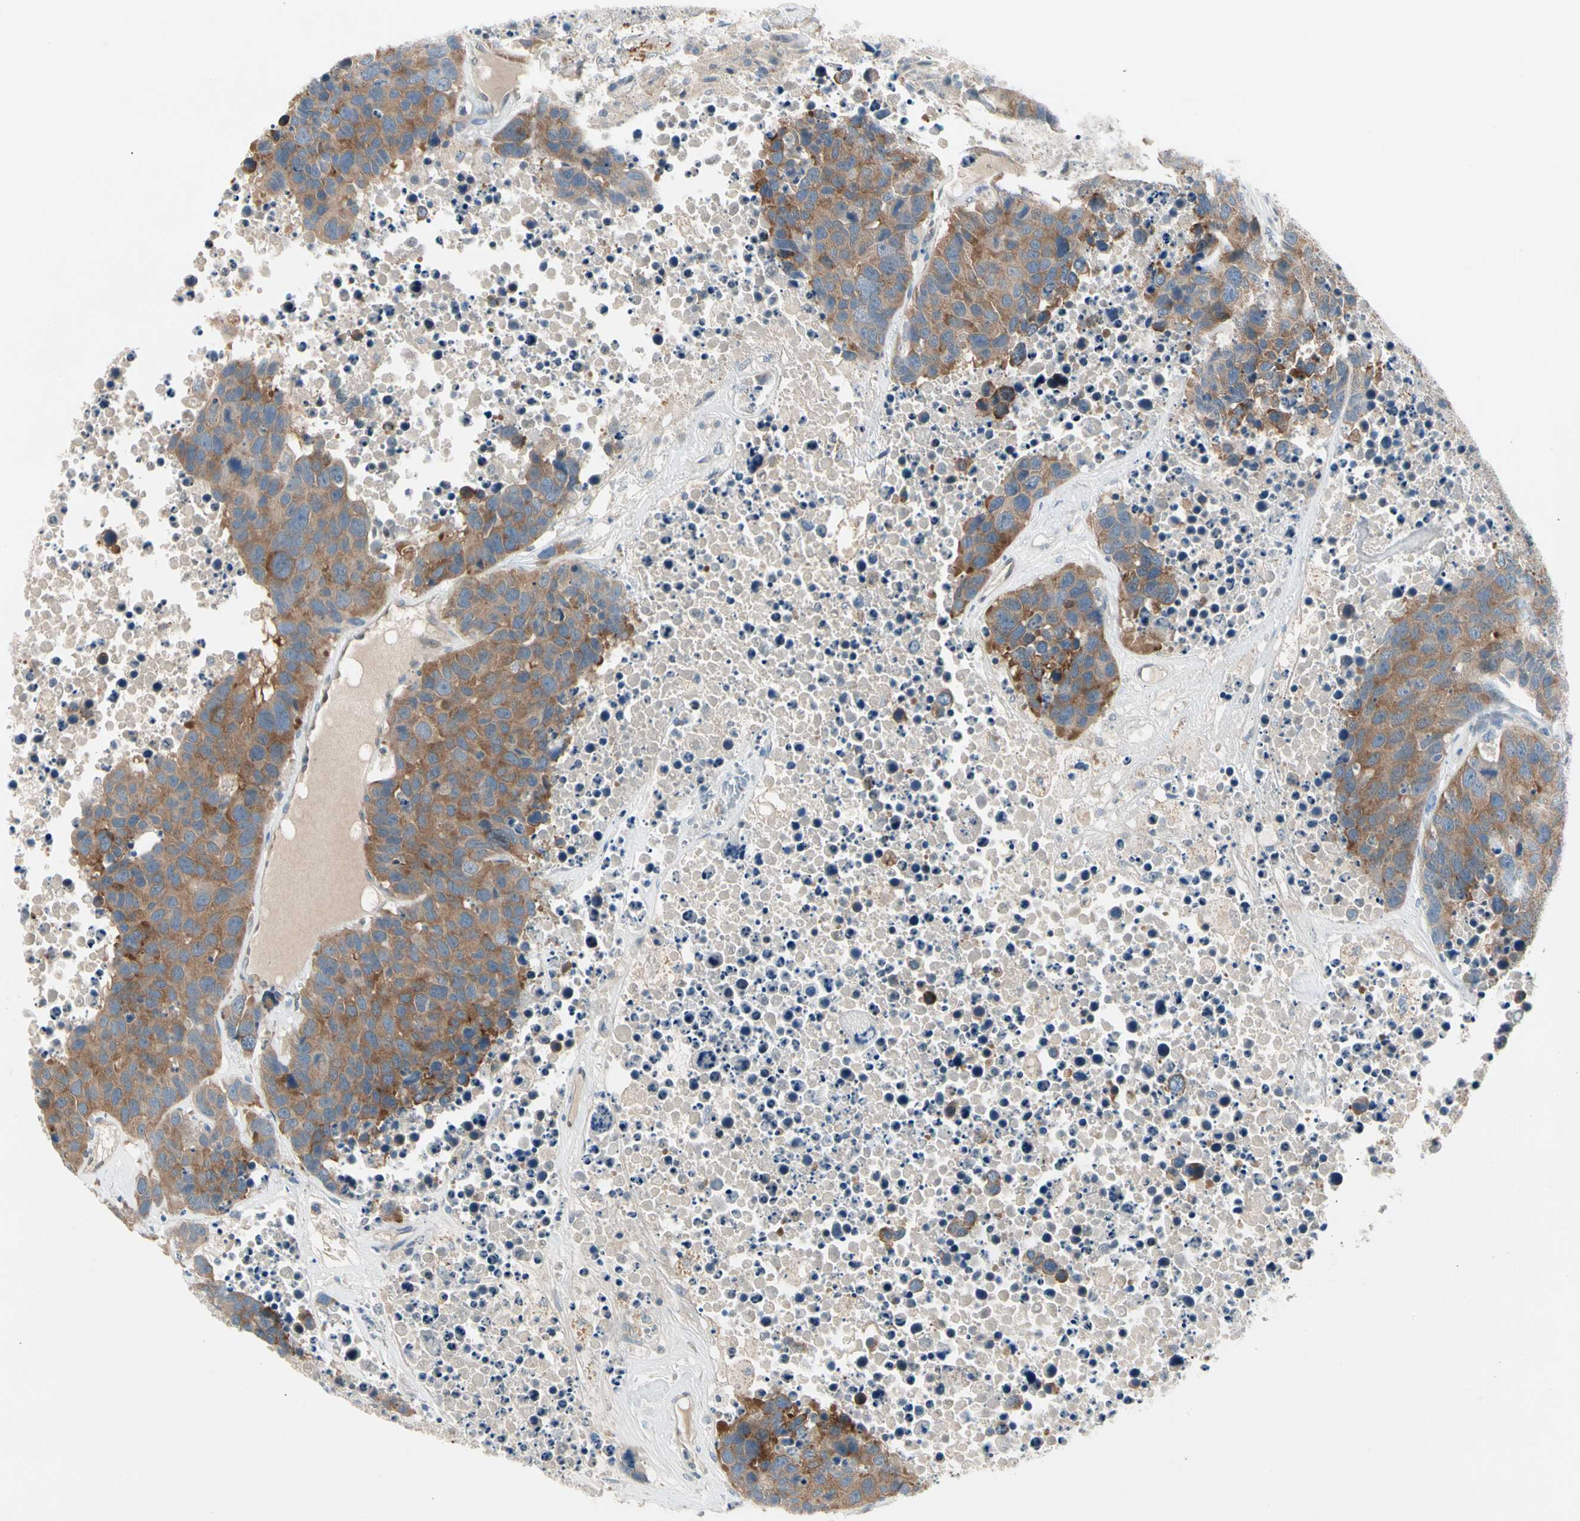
{"staining": {"intensity": "moderate", "quantity": ">75%", "location": "cytoplasmic/membranous"}, "tissue": "carcinoid", "cell_type": "Tumor cells", "image_type": "cancer", "snomed": [{"axis": "morphology", "description": "Carcinoid, malignant, NOS"}, {"axis": "topography", "description": "Lung"}], "caption": "Carcinoid stained with a protein marker demonstrates moderate staining in tumor cells.", "gene": "IL1R1", "patient": {"sex": "male", "age": 60}}